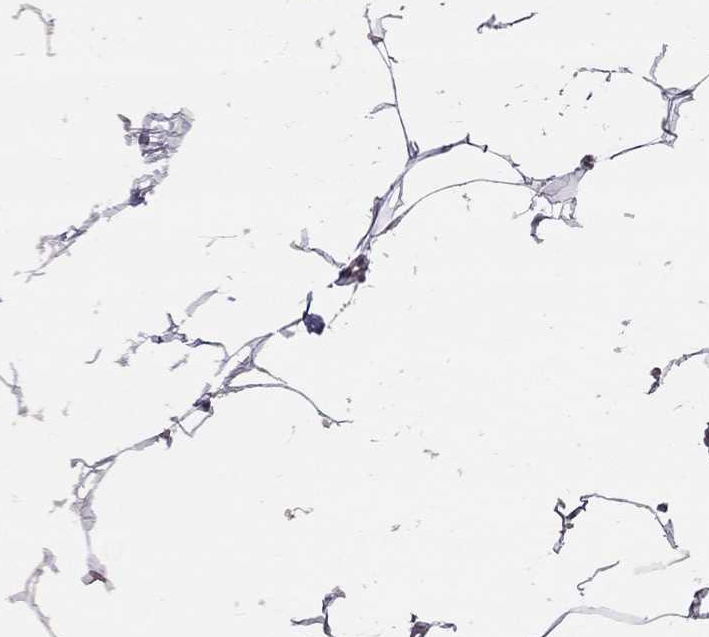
{"staining": {"intensity": "negative", "quantity": "none", "location": "none"}, "tissue": "breast", "cell_type": "Adipocytes", "image_type": "normal", "snomed": [{"axis": "morphology", "description": "Normal tissue, NOS"}, {"axis": "topography", "description": "Breast"}], "caption": "The image demonstrates no significant expression in adipocytes of breast.", "gene": "TSHB", "patient": {"sex": "female", "age": 32}}